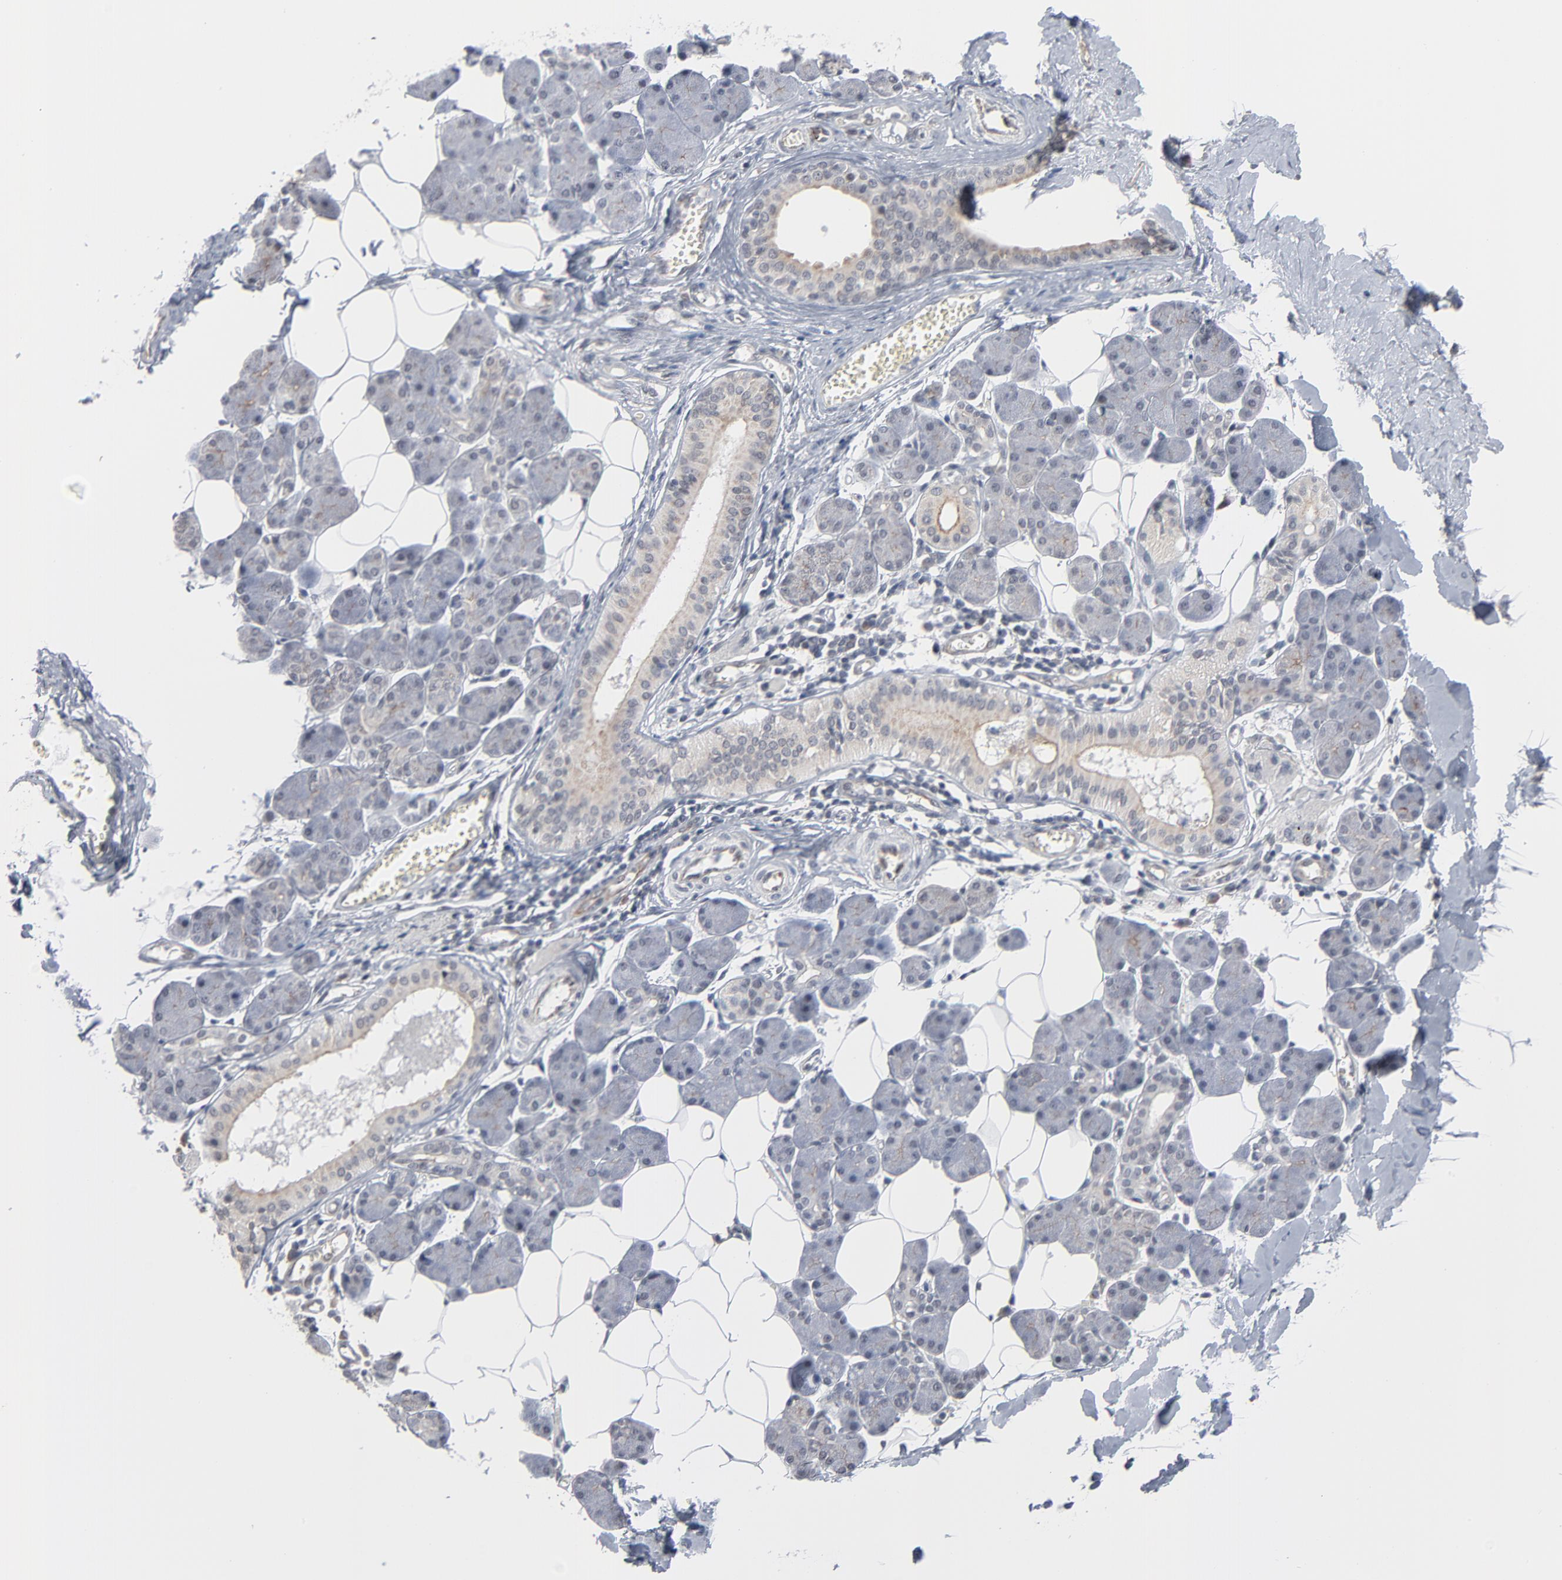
{"staining": {"intensity": "negative", "quantity": "none", "location": "none"}, "tissue": "salivary gland", "cell_type": "Glandular cells", "image_type": "normal", "snomed": [{"axis": "morphology", "description": "Normal tissue, NOS"}, {"axis": "morphology", "description": "Adenoma, NOS"}, {"axis": "topography", "description": "Salivary gland"}], "caption": "Image shows no significant protein staining in glandular cells of unremarkable salivary gland. (DAB immunohistochemistry (IHC) visualized using brightfield microscopy, high magnification).", "gene": "ITPR3", "patient": {"sex": "female", "age": 32}}